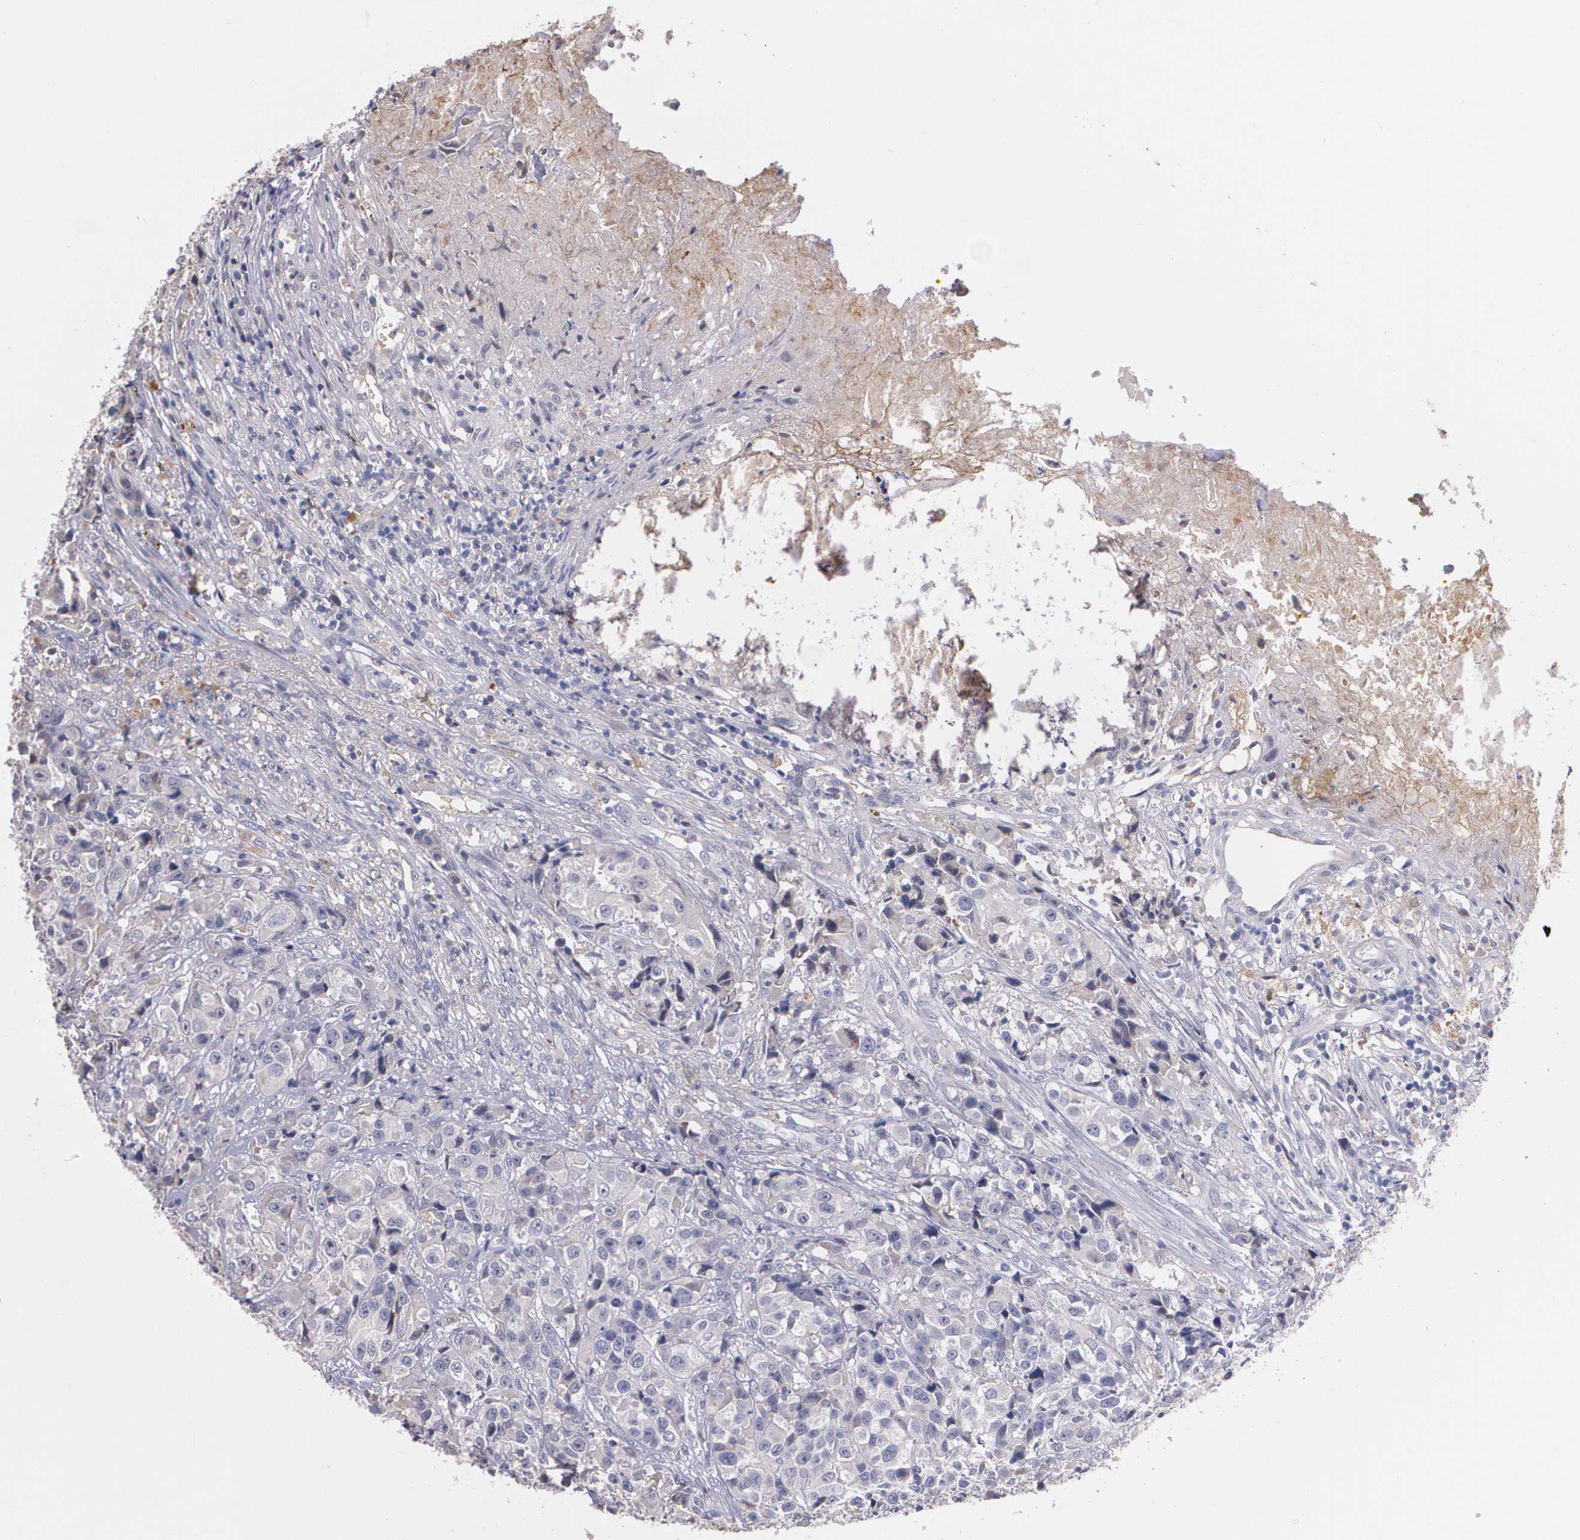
{"staining": {"intensity": "weak", "quantity": "<25%", "location": "cytoplasmic/membranous"}, "tissue": "urothelial cancer", "cell_type": "Tumor cells", "image_type": "cancer", "snomed": [{"axis": "morphology", "description": "Urothelial carcinoma, High grade"}, {"axis": "topography", "description": "Urinary bladder"}], "caption": "A histopathology image of human urothelial cancer is negative for staining in tumor cells.", "gene": "AMBP", "patient": {"sex": "female", "age": 81}}